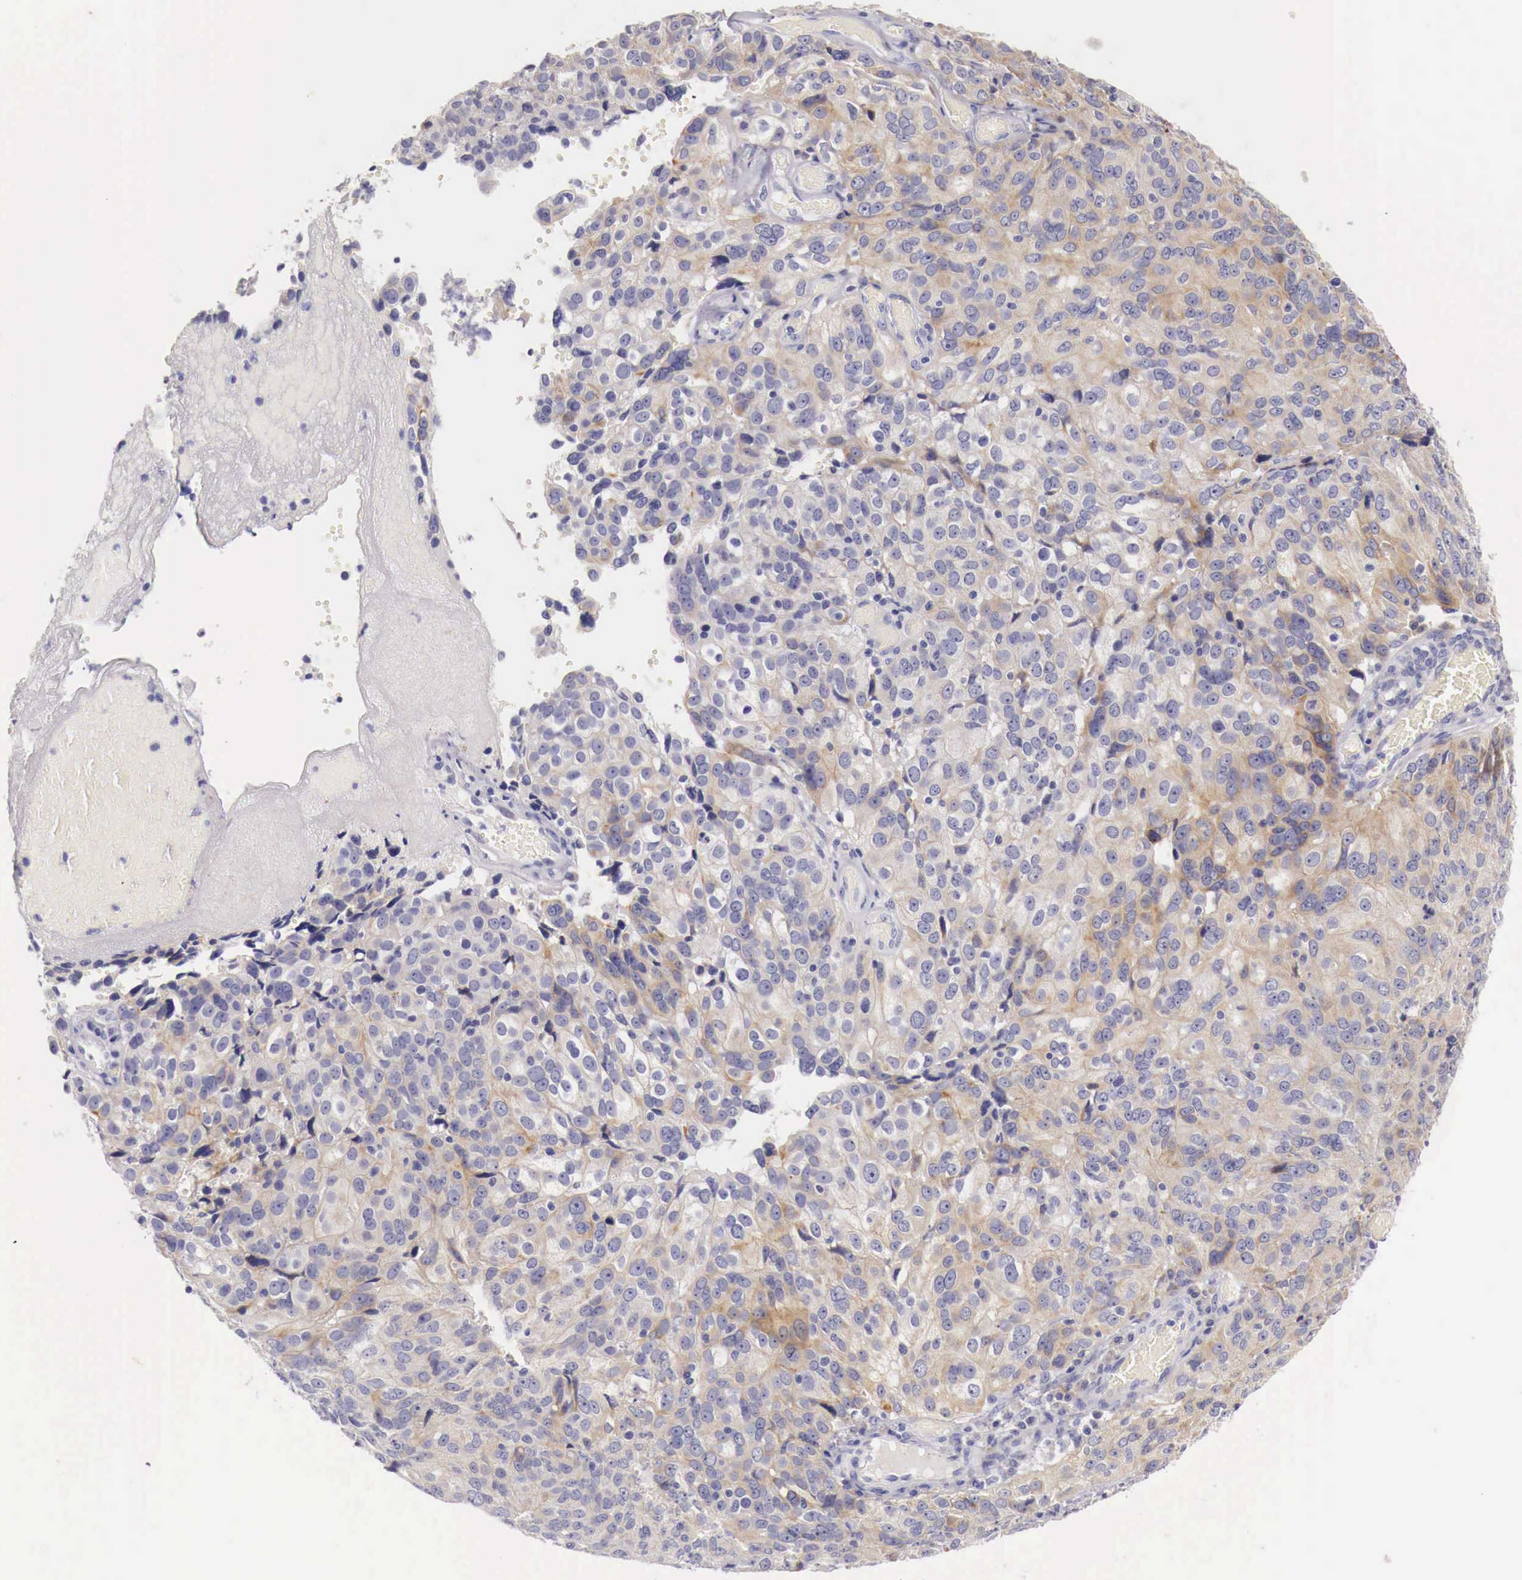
{"staining": {"intensity": "weak", "quantity": "25%-75%", "location": "cytoplasmic/membranous"}, "tissue": "ovarian cancer", "cell_type": "Tumor cells", "image_type": "cancer", "snomed": [{"axis": "morphology", "description": "Carcinoma, endometroid"}, {"axis": "topography", "description": "Ovary"}], "caption": "Ovarian cancer stained with a brown dye exhibits weak cytoplasmic/membranous positive staining in approximately 25%-75% of tumor cells.", "gene": "NREP", "patient": {"sex": "female", "age": 75}}